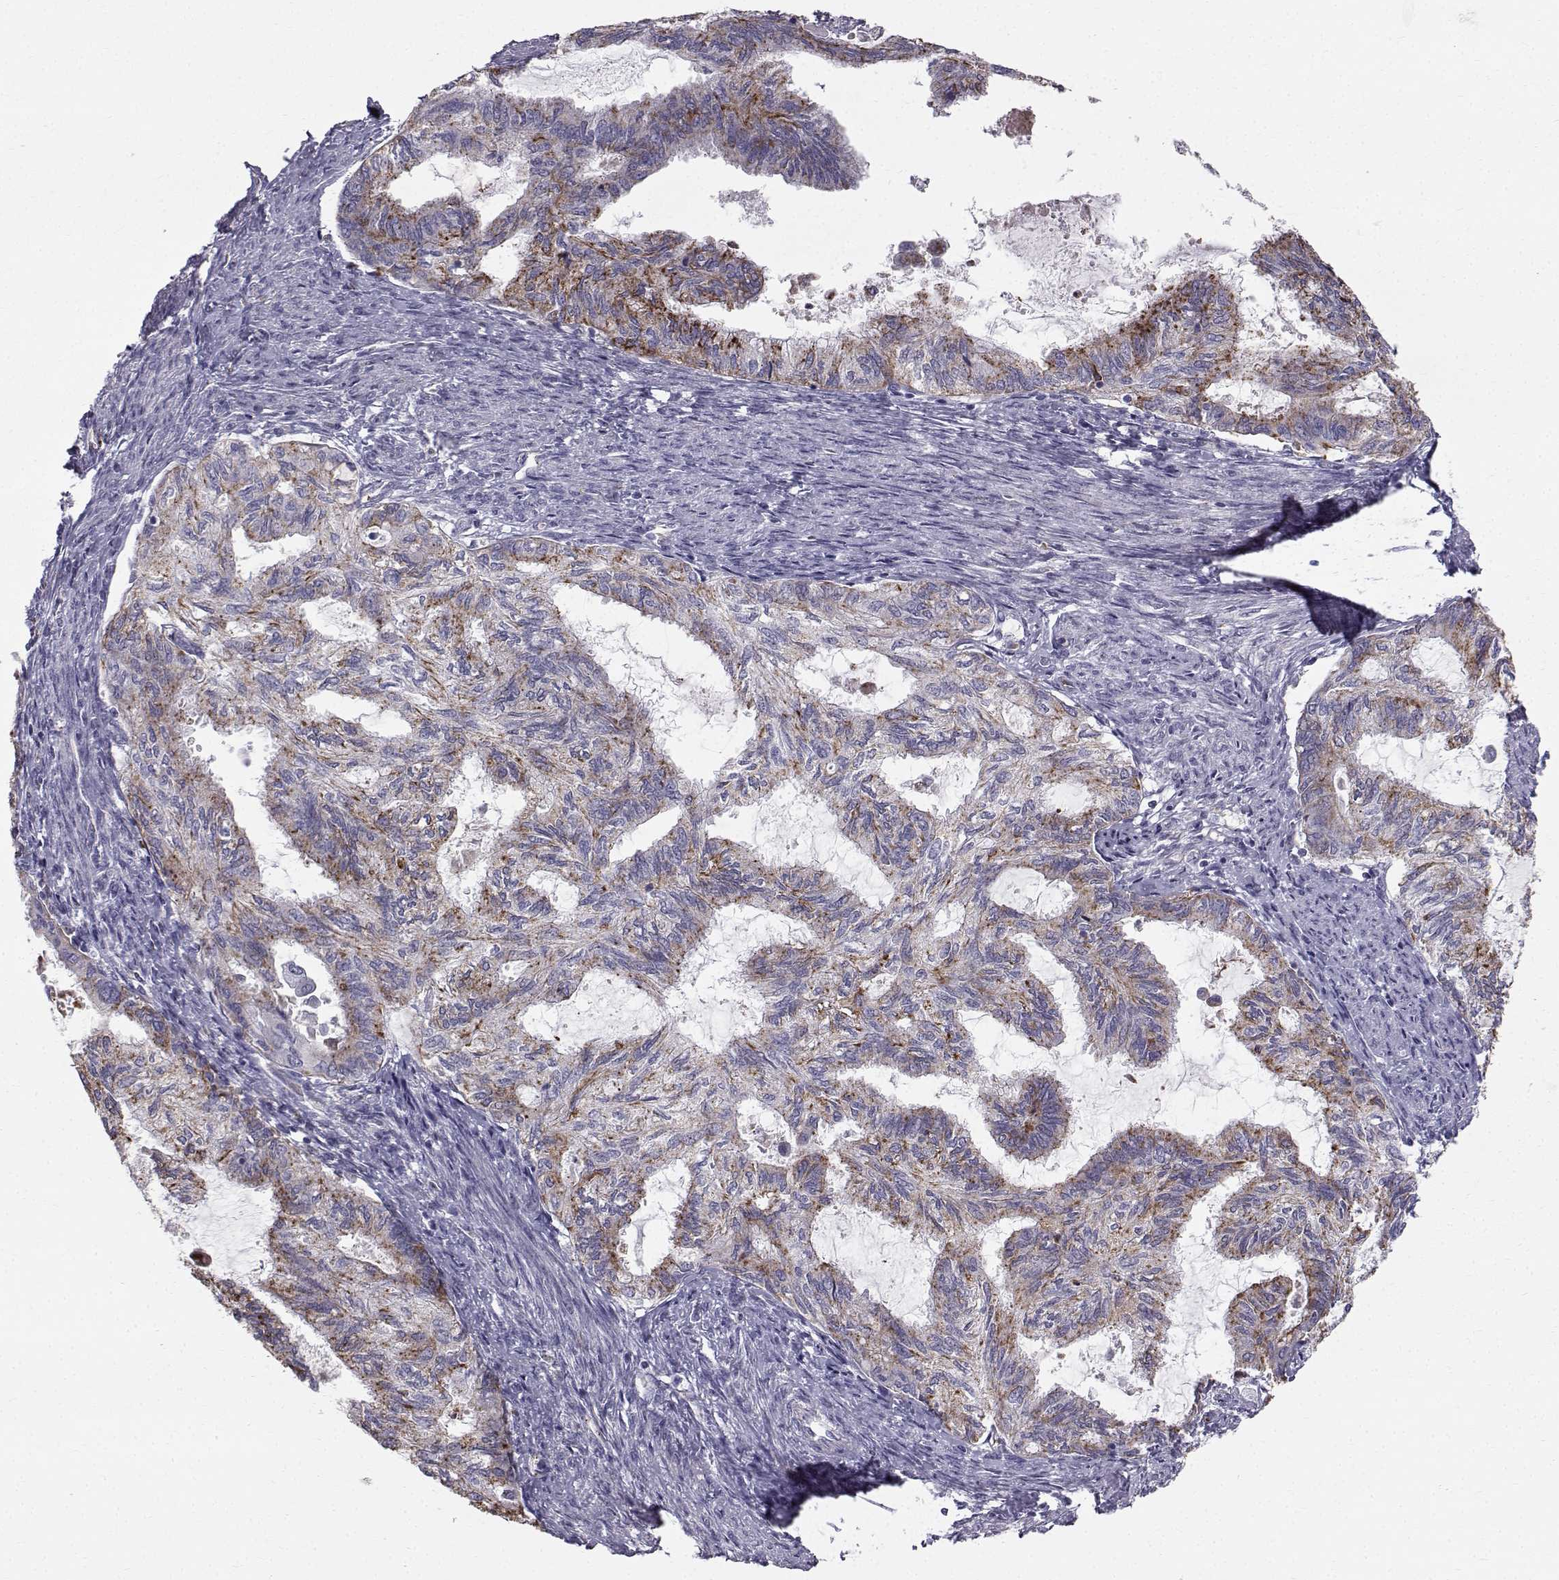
{"staining": {"intensity": "moderate", "quantity": ">75%", "location": "cytoplasmic/membranous"}, "tissue": "endometrial cancer", "cell_type": "Tumor cells", "image_type": "cancer", "snomed": [{"axis": "morphology", "description": "Adenocarcinoma, NOS"}, {"axis": "topography", "description": "Endometrium"}], "caption": "About >75% of tumor cells in human endometrial cancer (adenocarcinoma) show moderate cytoplasmic/membranous protein staining as visualized by brown immunohistochemical staining.", "gene": "CALCR", "patient": {"sex": "female", "age": 86}}